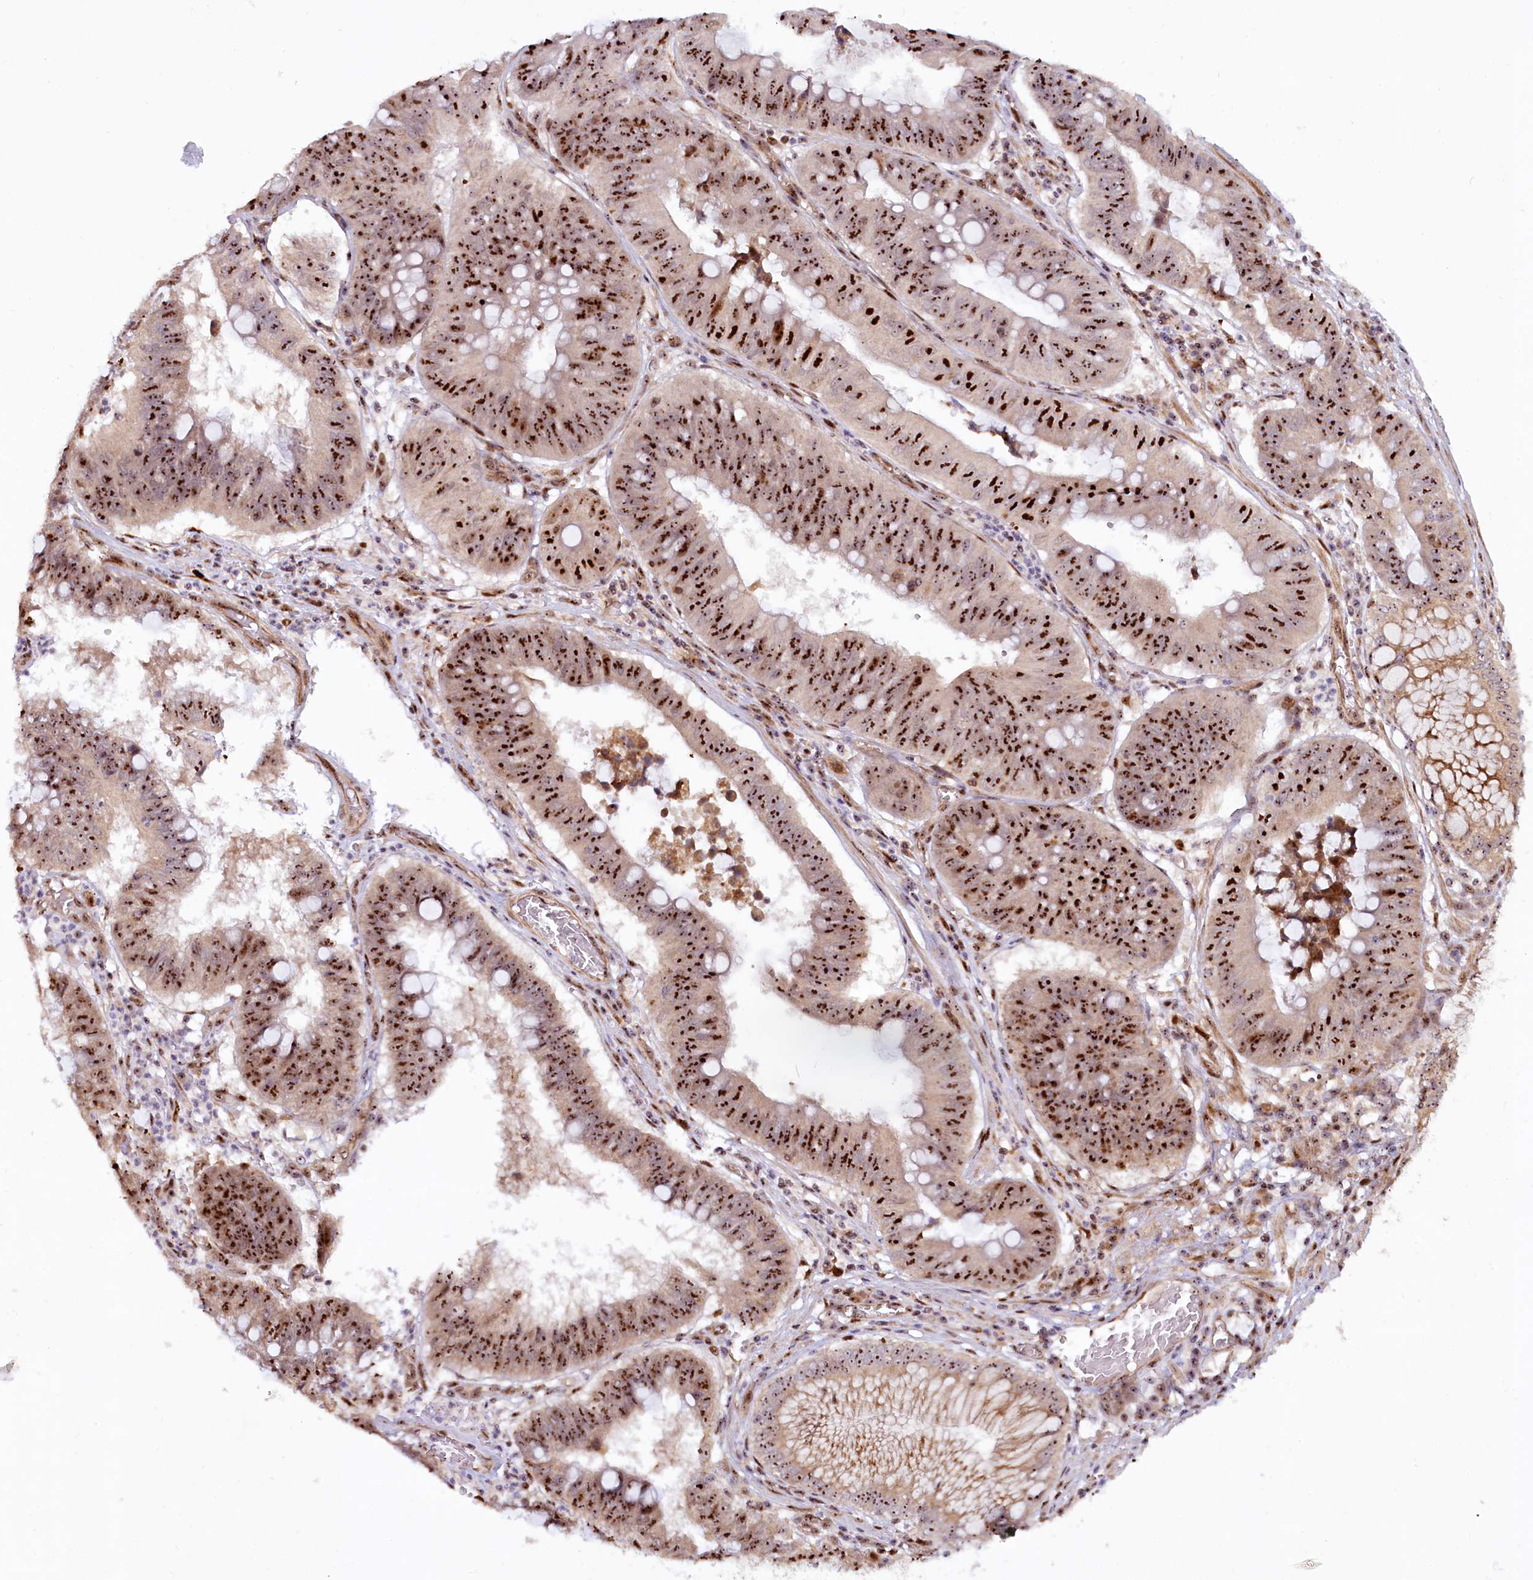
{"staining": {"intensity": "strong", "quantity": ">75%", "location": "nuclear"}, "tissue": "stomach cancer", "cell_type": "Tumor cells", "image_type": "cancer", "snomed": [{"axis": "morphology", "description": "Adenocarcinoma, NOS"}, {"axis": "topography", "description": "Stomach"}], "caption": "Immunohistochemical staining of stomach cancer displays strong nuclear protein expression in about >75% of tumor cells. (DAB (3,3'-diaminobenzidine) IHC, brown staining for protein, blue staining for nuclei).", "gene": "TCOF1", "patient": {"sex": "male", "age": 59}}